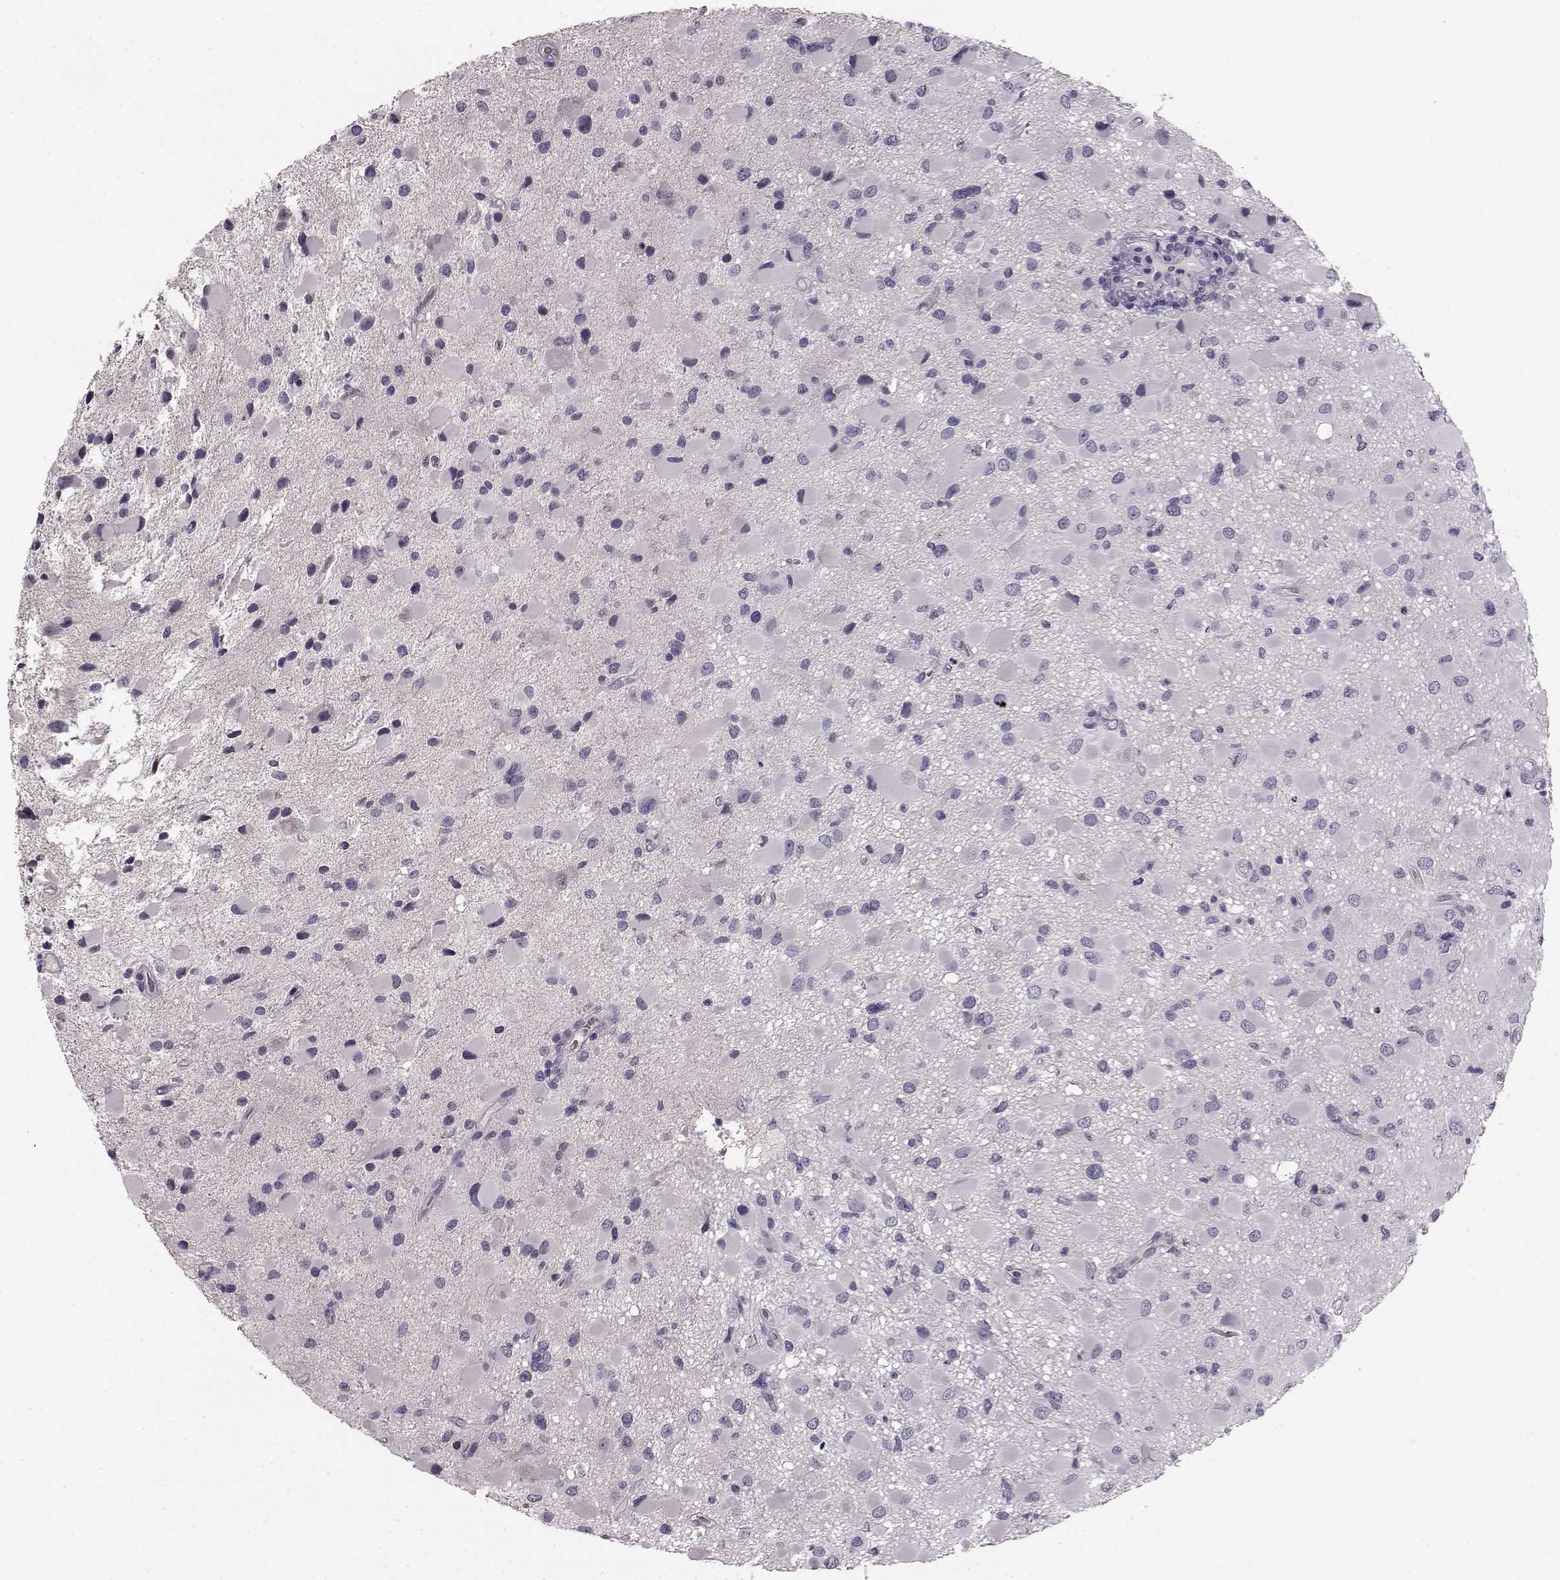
{"staining": {"intensity": "negative", "quantity": "none", "location": "none"}, "tissue": "glioma", "cell_type": "Tumor cells", "image_type": "cancer", "snomed": [{"axis": "morphology", "description": "Glioma, malignant, Low grade"}, {"axis": "topography", "description": "Brain"}], "caption": "Malignant glioma (low-grade) was stained to show a protein in brown. There is no significant staining in tumor cells.", "gene": "KRT85", "patient": {"sex": "female", "age": 32}}